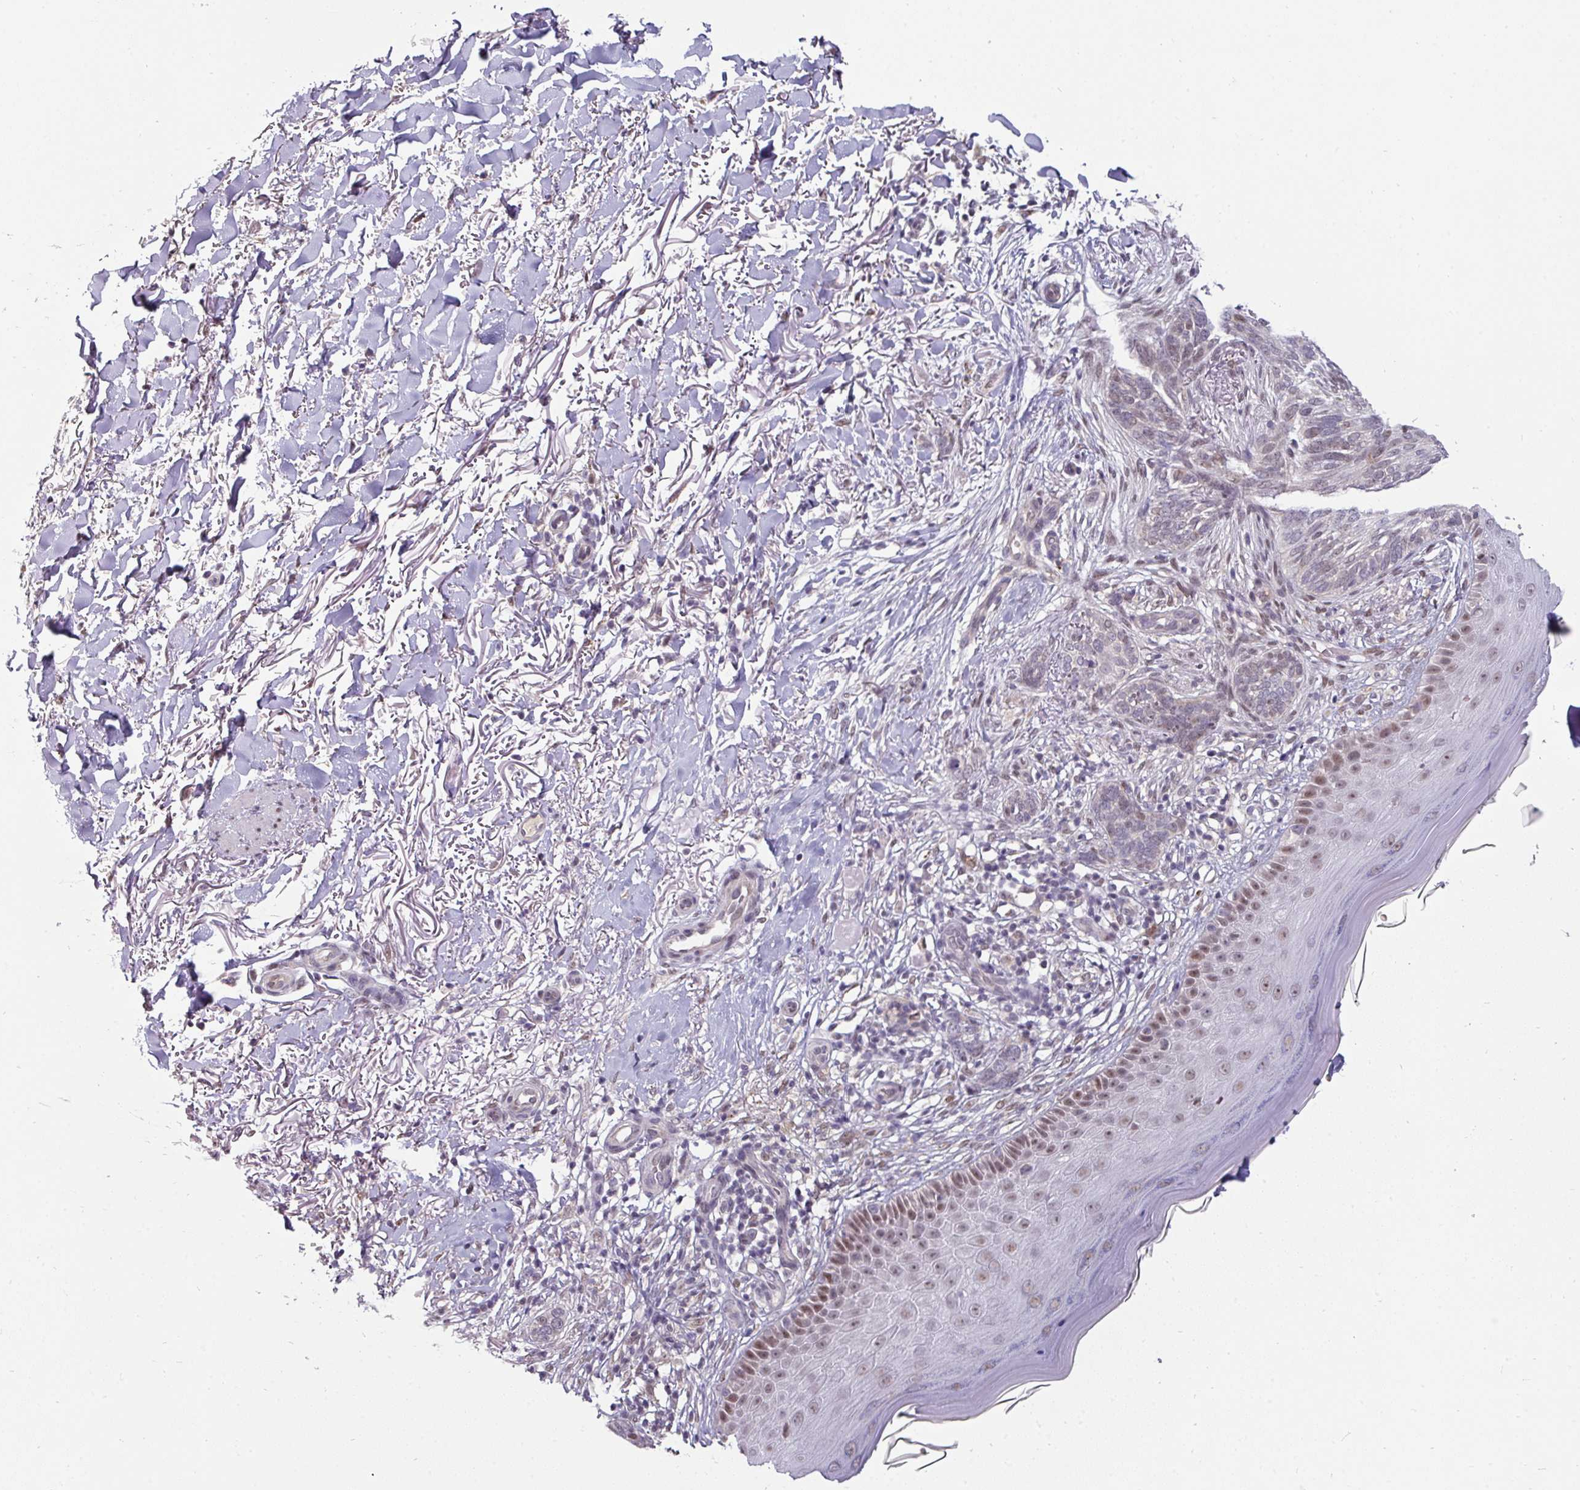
{"staining": {"intensity": "weak", "quantity": "<25%", "location": "nuclear"}, "tissue": "skin cancer", "cell_type": "Tumor cells", "image_type": "cancer", "snomed": [{"axis": "morphology", "description": "Normal tissue, NOS"}, {"axis": "morphology", "description": "Basal cell carcinoma"}, {"axis": "topography", "description": "Skin"}], "caption": "An immunohistochemistry (IHC) photomicrograph of skin basal cell carcinoma is shown. There is no staining in tumor cells of skin basal cell carcinoma.", "gene": "SWSAP1", "patient": {"sex": "female", "age": 67}}